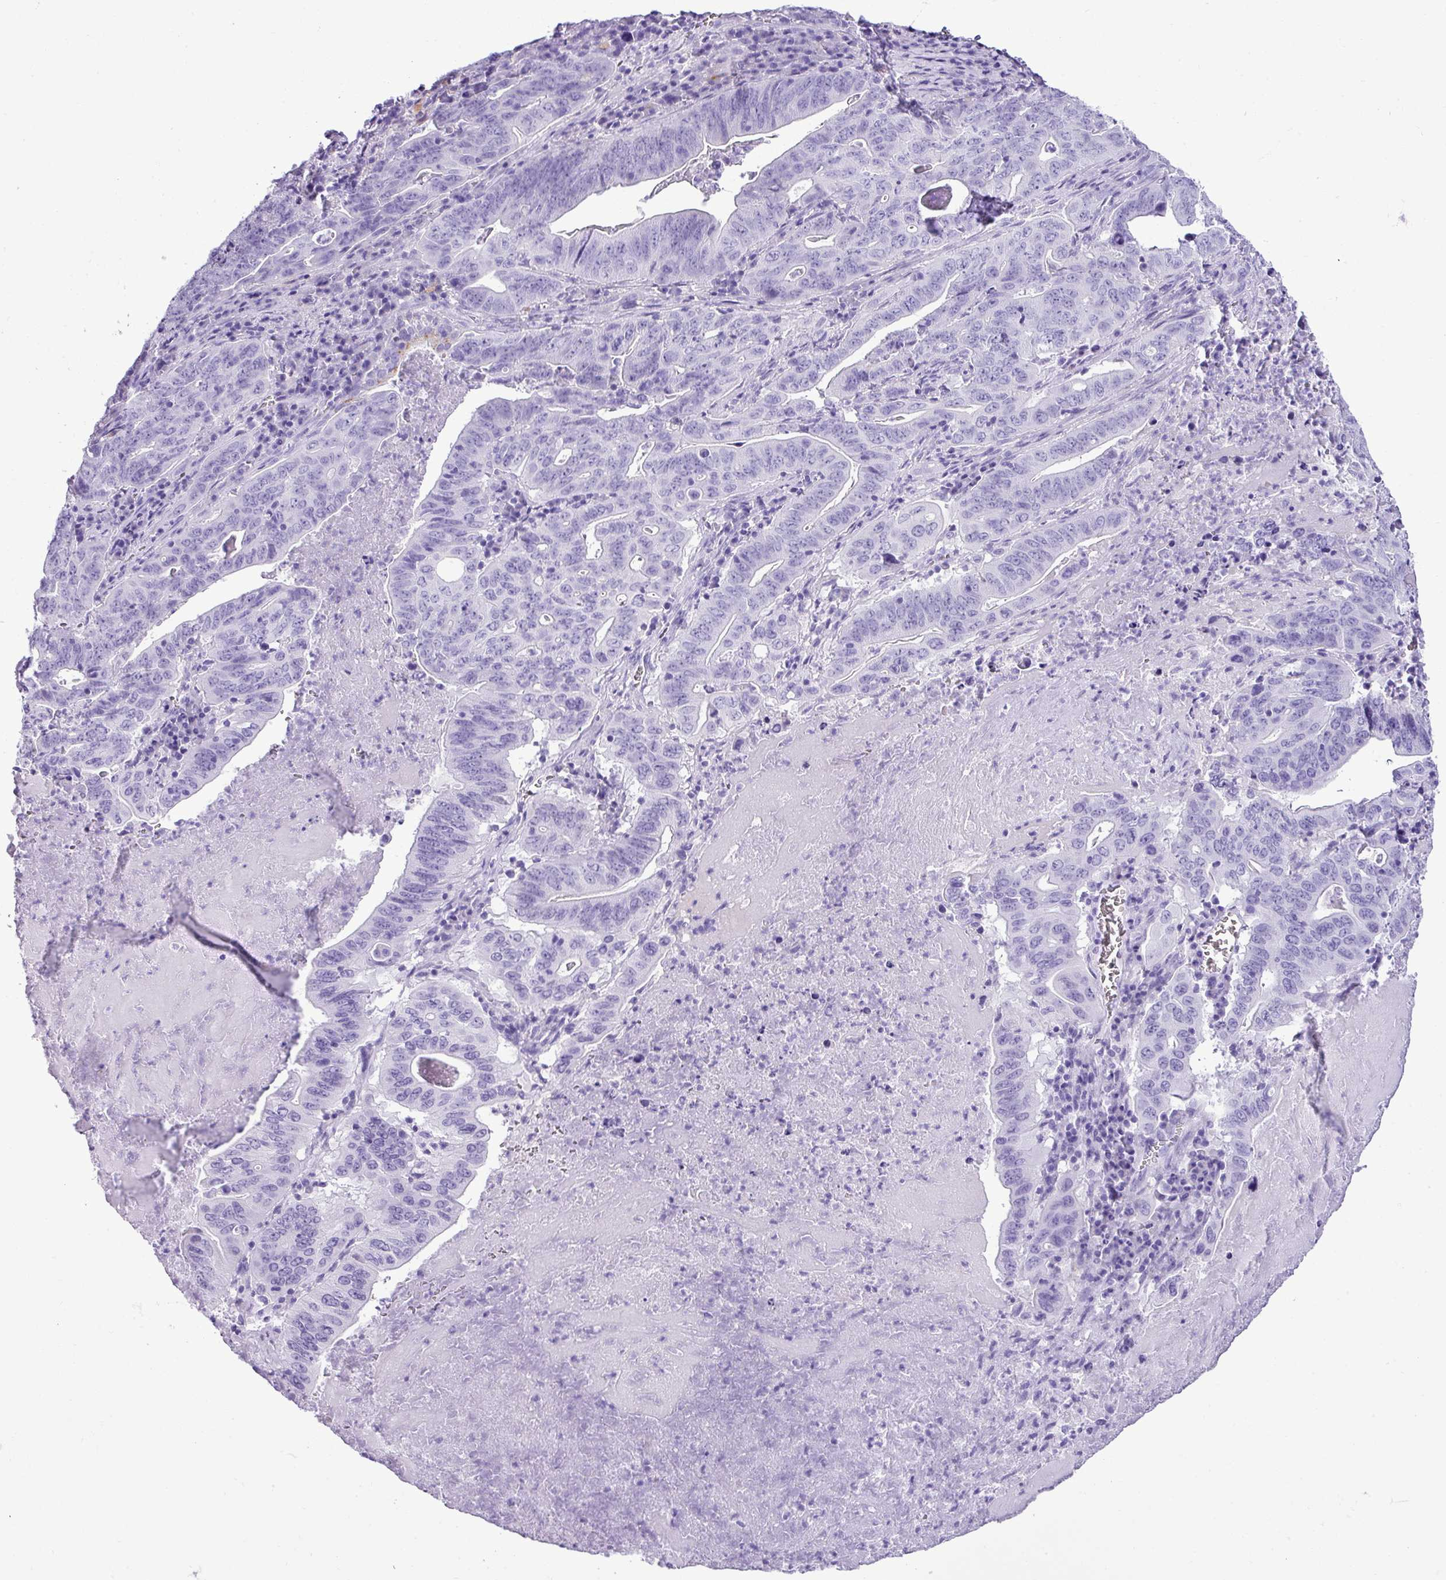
{"staining": {"intensity": "negative", "quantity": "none", "location": "none"}, "tissue": "lung cancer", "cell_type": "Tumor cells", "image_type": "cancer", "snomed": [{"axis": "morphology", "description": "Adenocarcinoma, NOS"}, {"axis": "topography", "description": "Lung"}], "caption": "A photomicrograph of adenocarcinoma (lung) stained for a protein displays no brown staining in tumor cells.", "gene": "ZSCAN5A", "patient": {"sex": "female", "age": 60}}